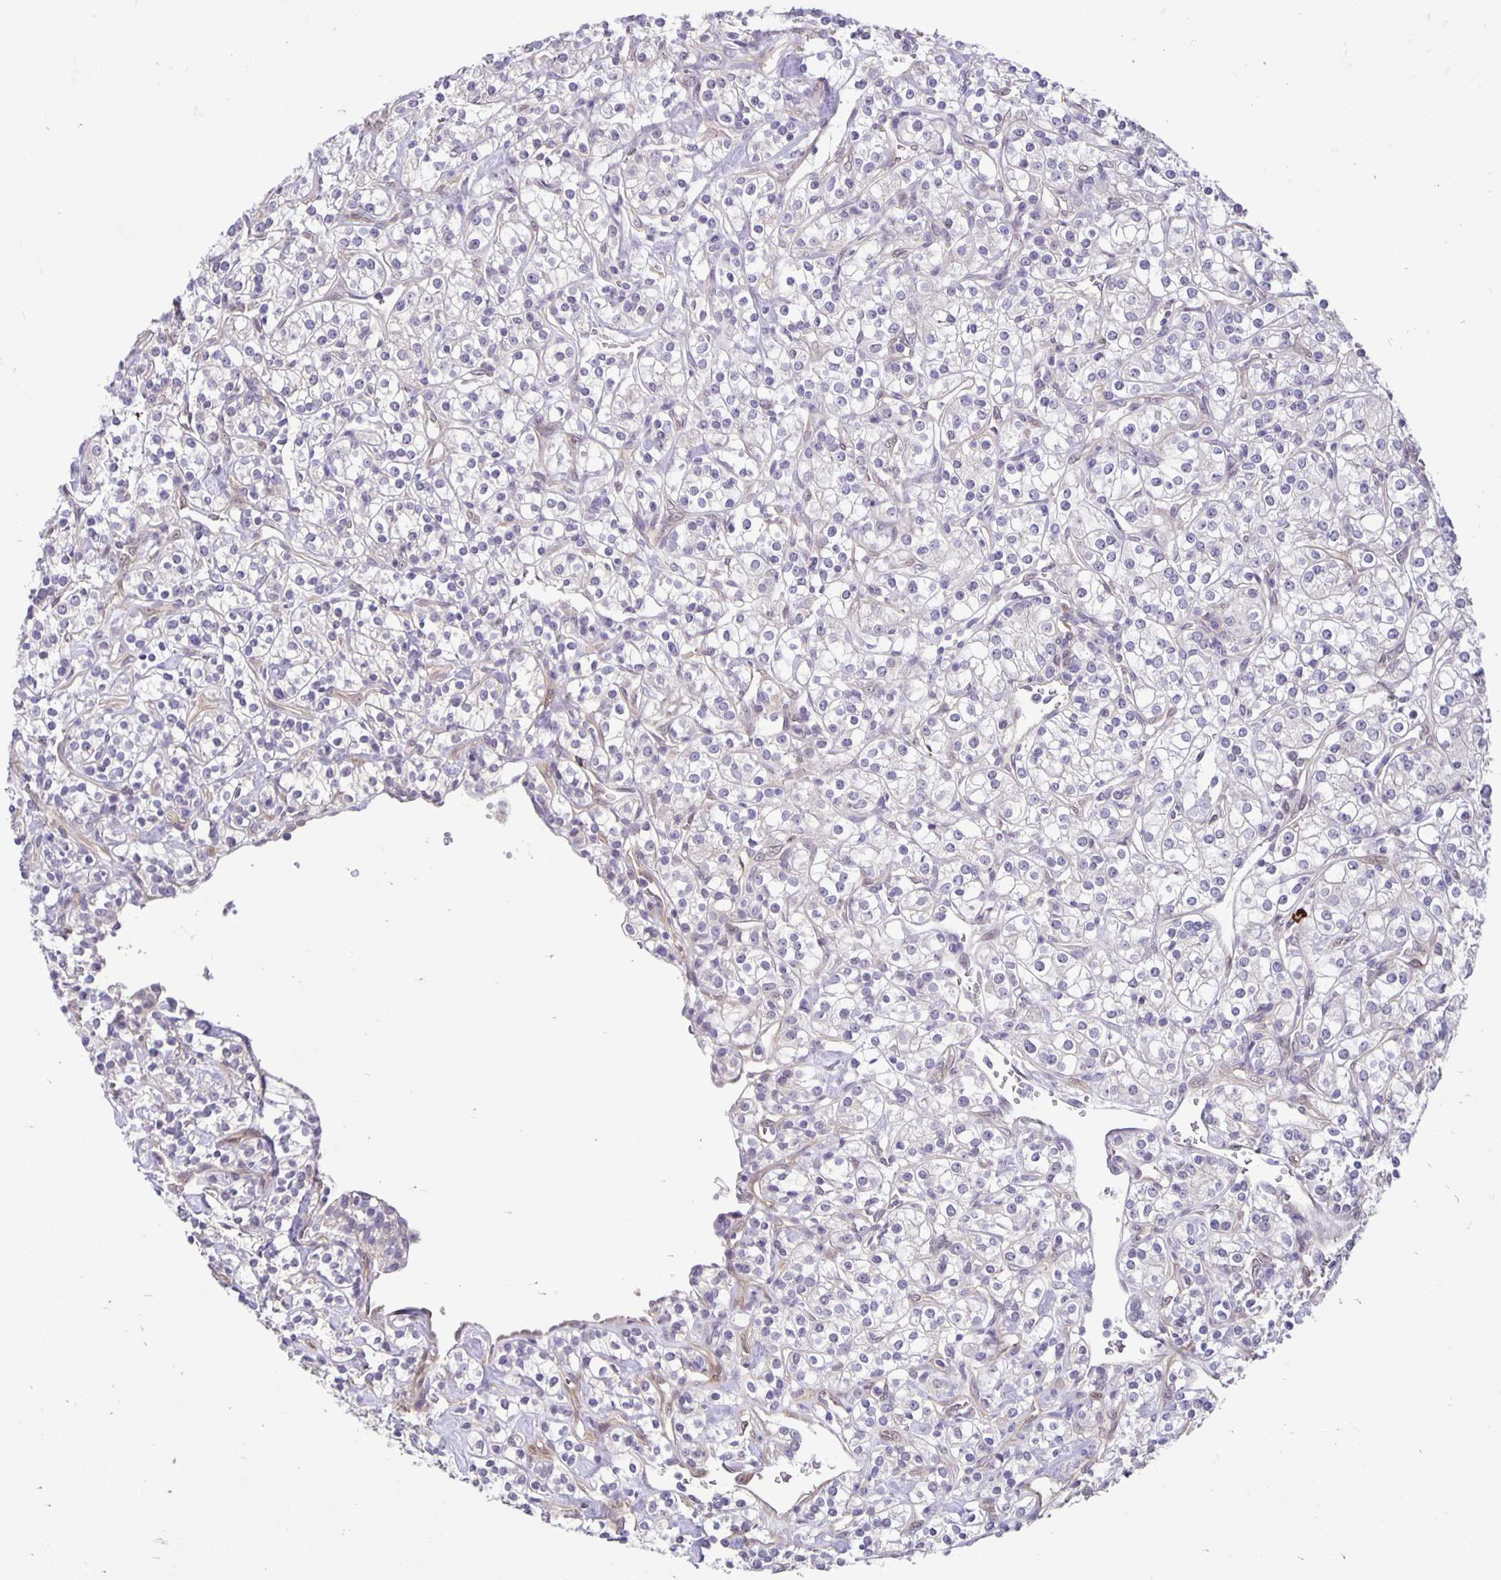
{"staining": {"intensity": "negative", "quantity": "none", "location": "none"}, "tissue": "renal cancer", "cell_type": "Tumor cells", "image_type": "cancer", "snomed": [{"axis": "morphology", "description": "Adenocarcinoma, NOS"}, {"axis": "topography", "description": "Kidney"}], "caption": "A photomicrograph of renal cancer (adenocarcinoma) stained for a protein demonstrates no brown staining in tumor cells.", "gene": "TAX1BP3", "patient": {"sex": "male", "age": 77}}